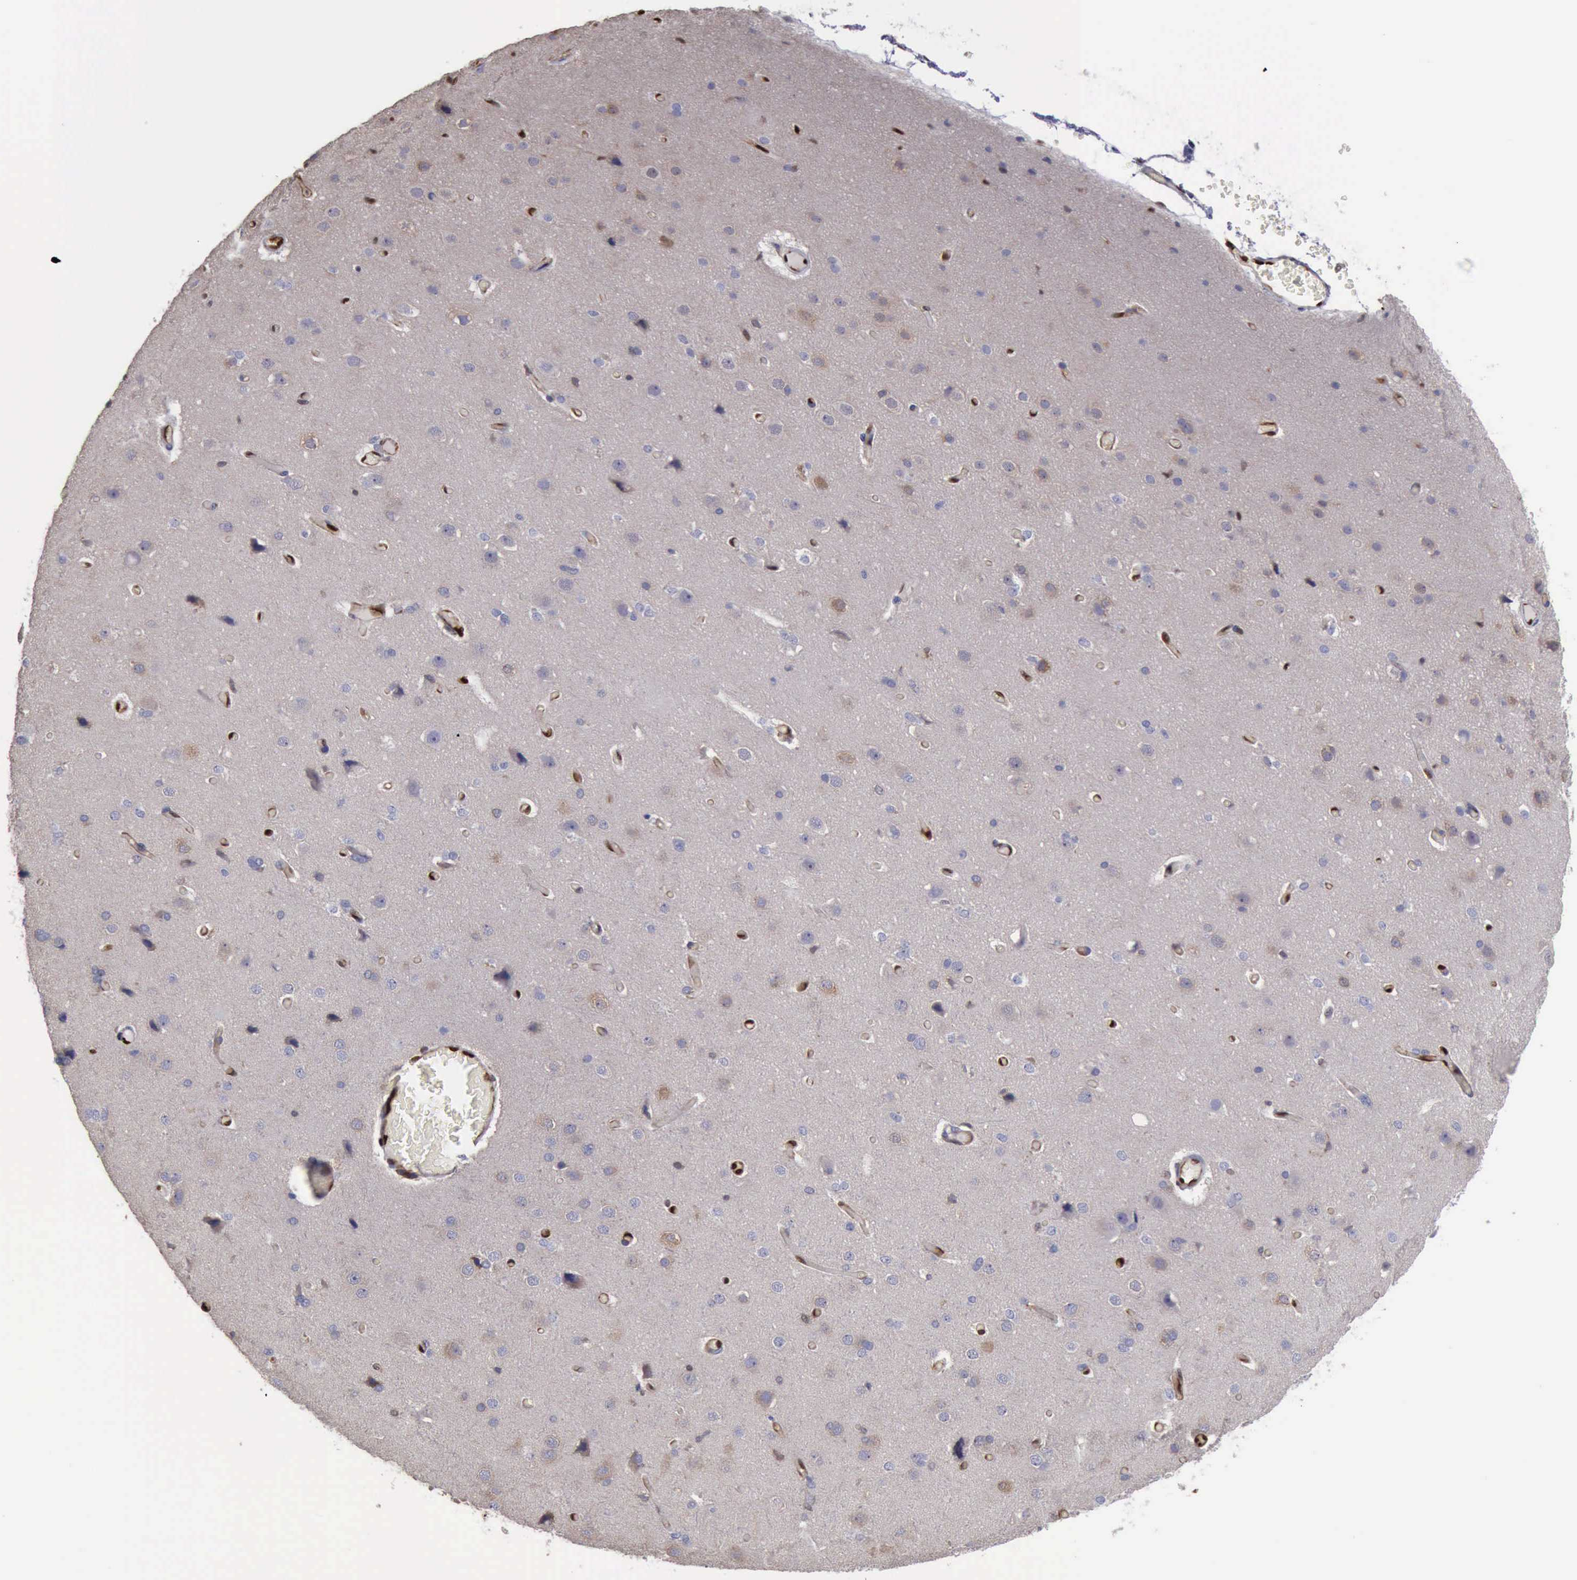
{"staining": {"intensity": "moderate", "quantity": ">75%", "location": "cytoplasmic/membranous,nuclear"}, "tissue": "cerebral cortex", "cell_type": "Endothelial cells", "image_type": "normal", "snomed": [{"axis": "morphology", "description": "Normal tissue, NOS"}, {"axis": "topography", "description": "Brain"}], "caption": "Cerebral cortex stained for a protein shows moderate cytoplasmic/membranous,nuclear positivity in endothelial cells.", "gene": "PDCD4", "patient": {"sex": "male", "age": 61}}